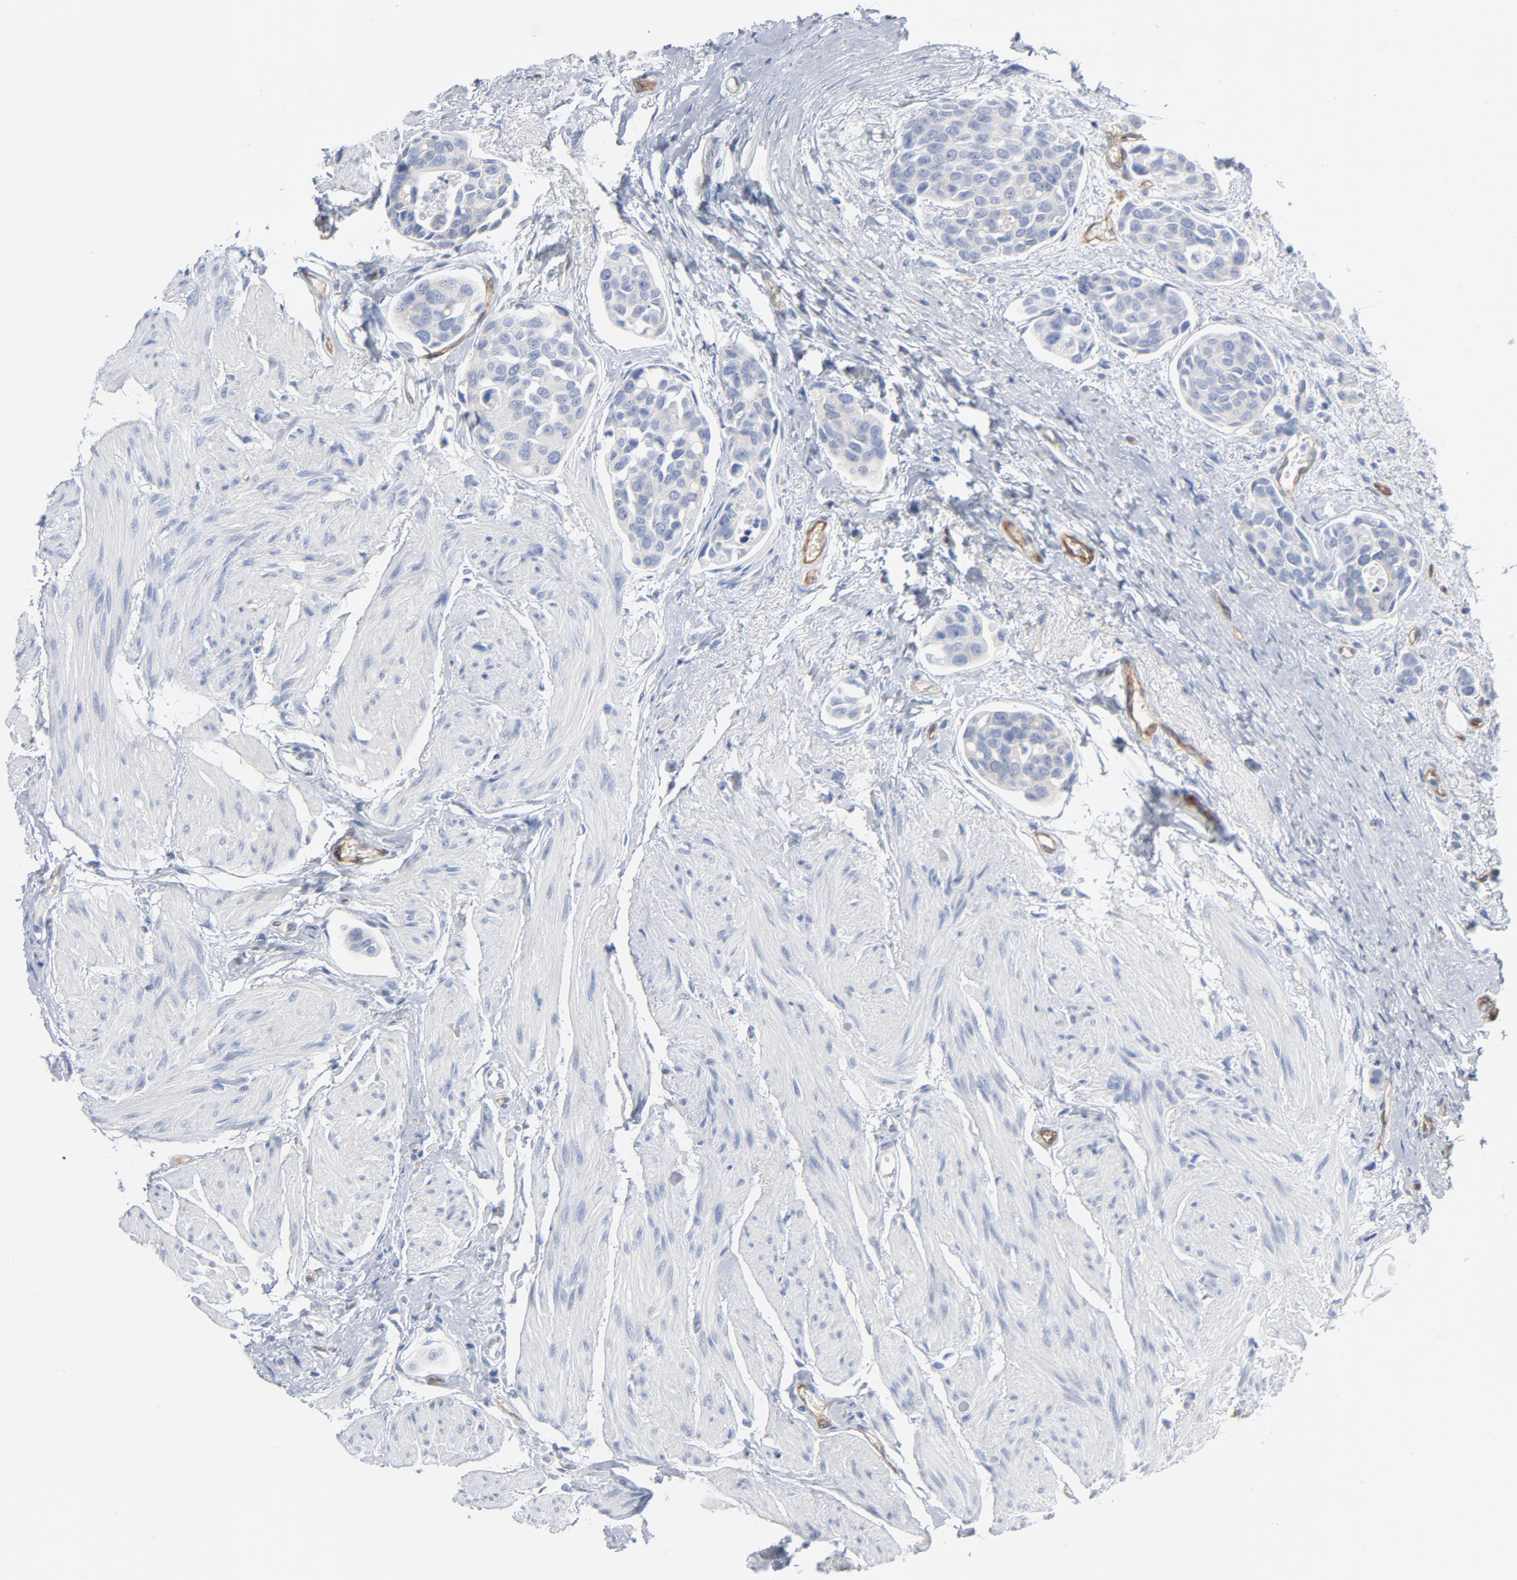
{"staining": {"intensity": "negative", "quantity": "none", "location": "none"}, "tissue": "urothelial cancer", "cell_type": "Tumor cells", "image_type": "cancer", "snomed": [{"axis": "morphology", "description": "Urothelial carcinoma, High grade"}, {"axis": "topography", "description": "Urinary bladder"}], "caption": "Tumor cells are negative for brown protein staining in urothelial cancer.", "gene": "SHANK3", "patient": {"sex": "male", "age": 78}}